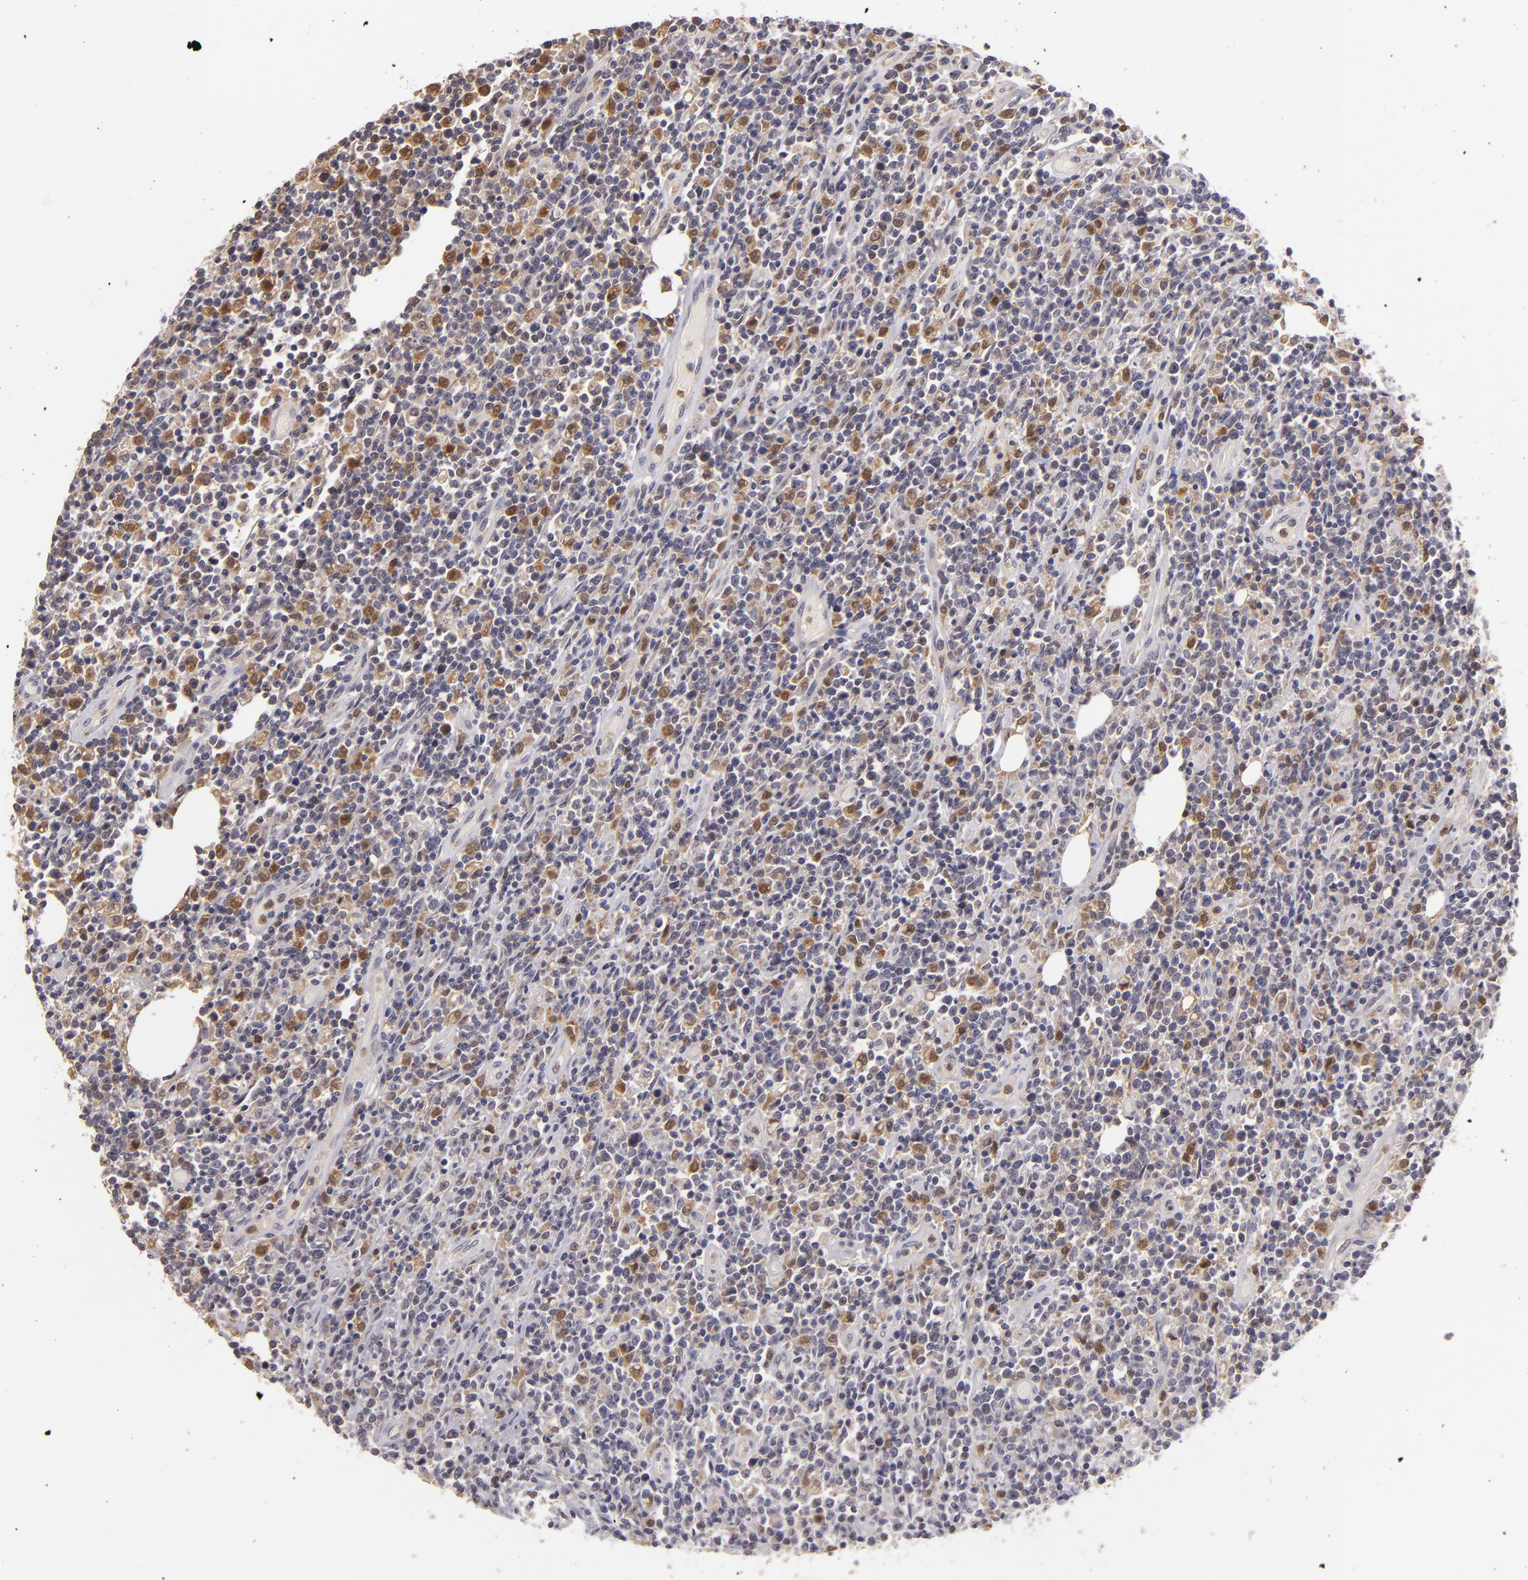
{"staining": {"intensity": "moderate", "quantity": "<25%", "location": "cytoplasmic/membranous"}, "tissue": "lymphoma", "cell_type": "Tumor cells", "image_type": "cancer", "snomed": [{"axis": "morphology", "description": "Malignant lymphoma, non-Hodgkin's type, High grade"}, {"axis": "topography", "description": "Colon"}], "caption": "About <25% of tumor cells in human lymphoma display moderate cytoplasmic/membranous protein expression as visualized by brown immunohistochemical staining.", "gene": "FHIT", "patient": {"sex": "male", "age": 82}}